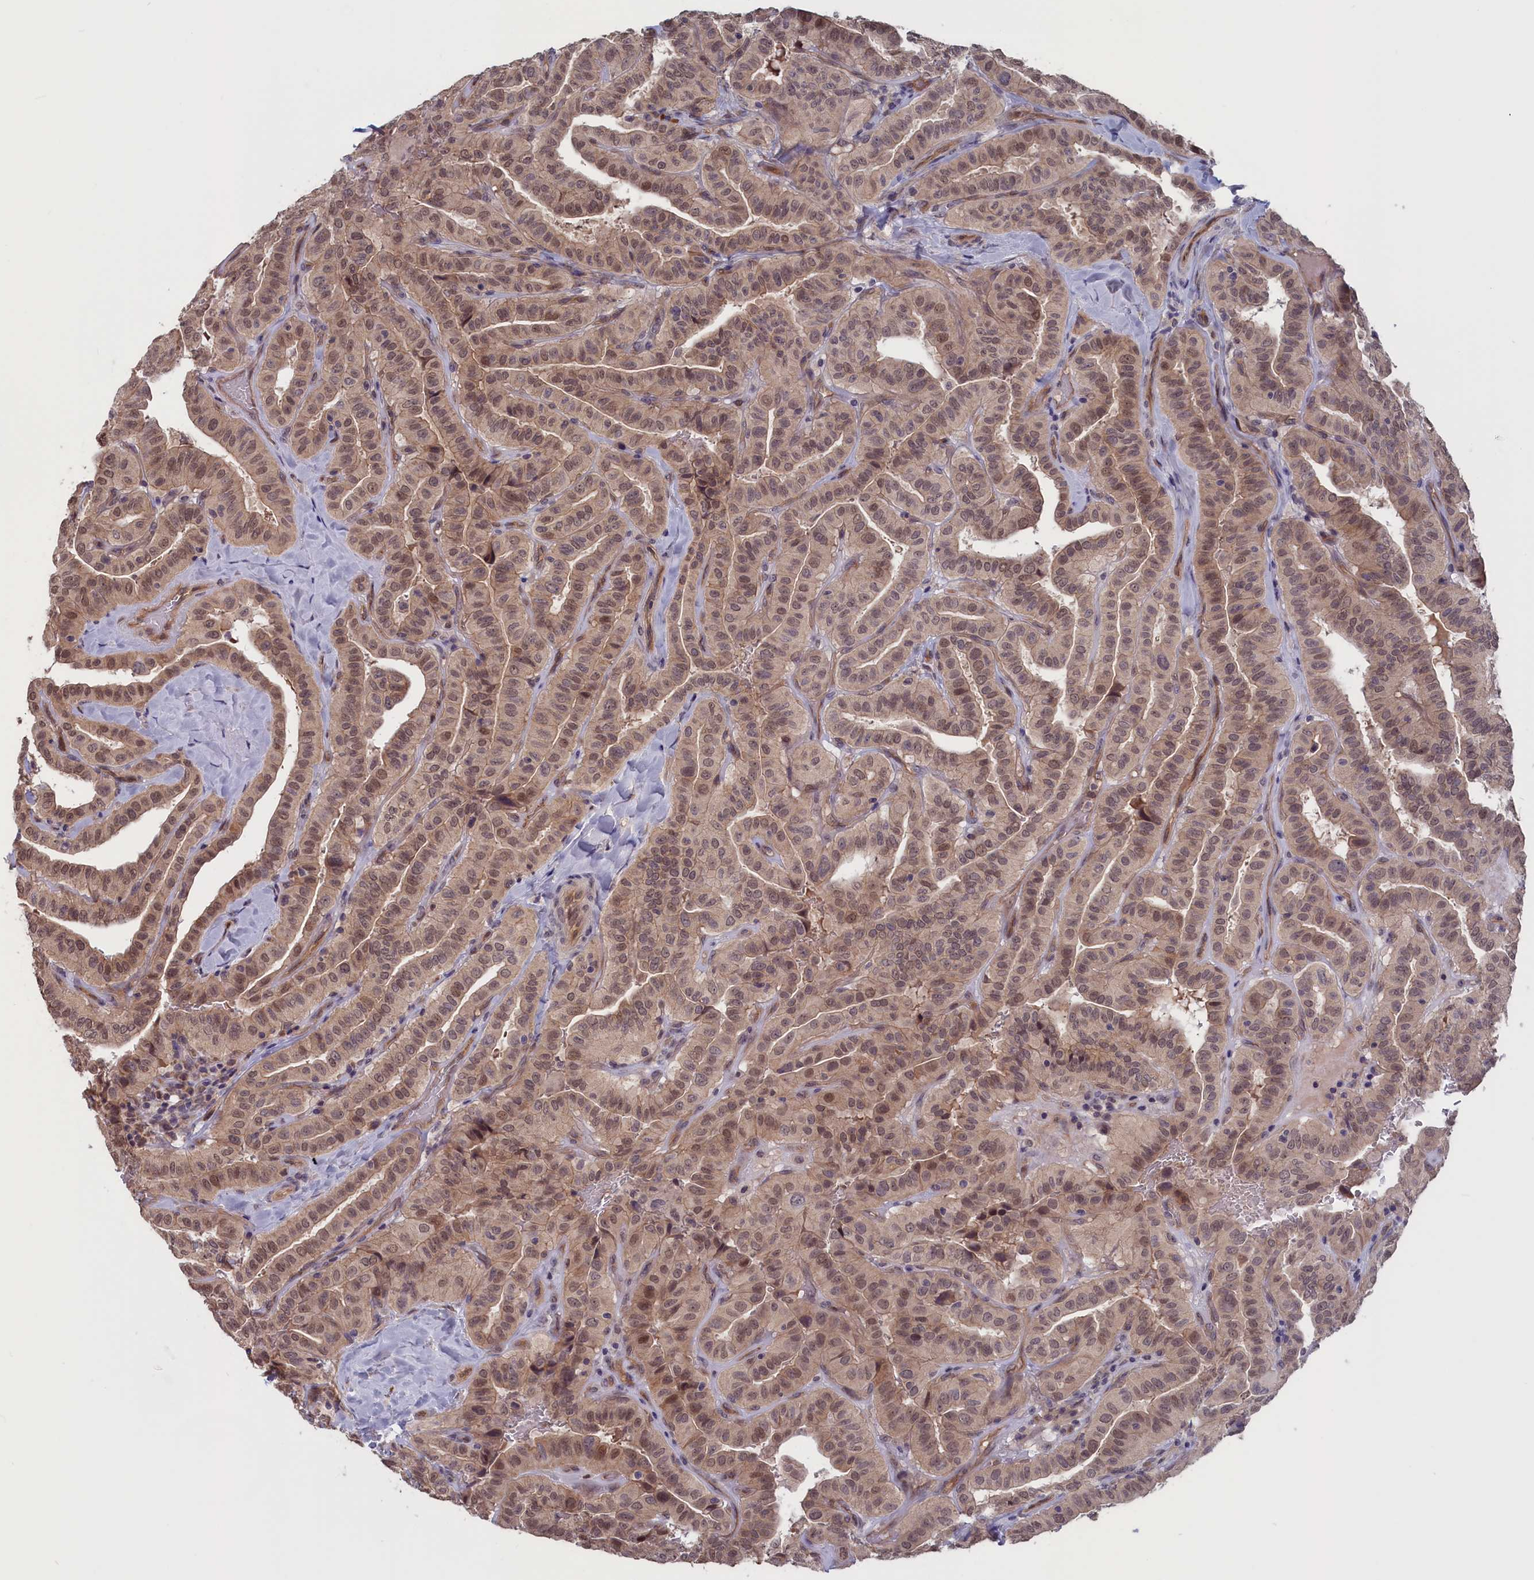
{"staining": {"intensity": "weak", "quantity": ">75%", "location": "cytoplasmic/membranous,nuclear"}, "tissue": "thyroid cancer", "cell_type": "Tumor cells", "image_type": "cancer", "snomed": [{"axis": "morphology", "description": "Papillary adenocarcinoma, NOS"}, {"axis": "topography", "description": "Thyroid gland"}], "caption": "Protein analysis of thyroid cancer (papillary adenocarcinoma) tissue demonstrates weak cytoplasmic/membranous and nuclear expression in about >75% of tumor cells.", "gene": "PLP2", "patient": {"sex": "male", "age": 77}}